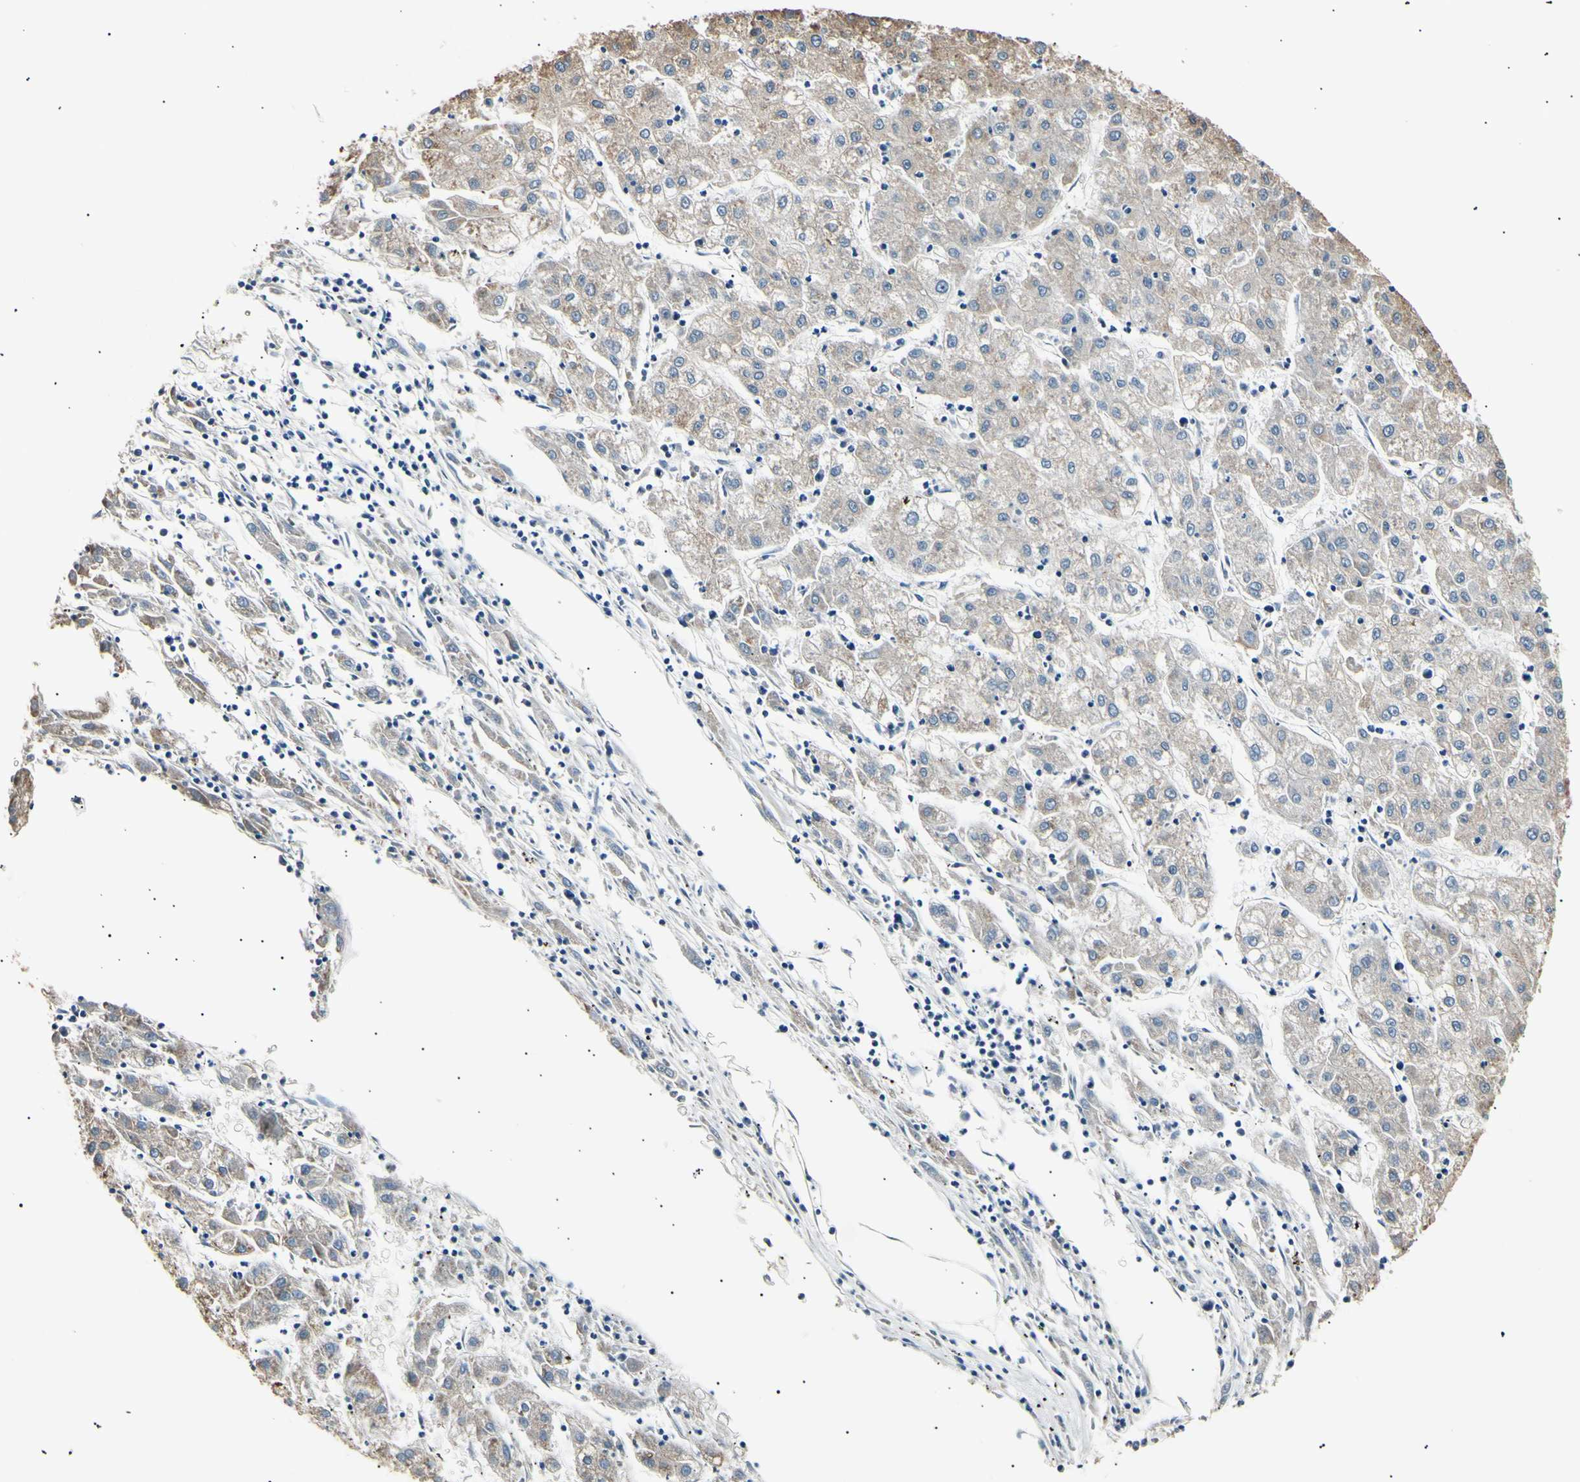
{"staining": {"intensity": "weak", "quantity": "25%-75%", "location": "cytoplasmic/membranous"}, "tissue": "liver cancer", "cell_type": "Tumor cells", "image_type": "cancer", "snomed": [{"axis": "morphology", "description": "Carcinoma, Hepatocellular, NOS"}, {"axis": "topography", "description": "Liver"}], "caption": "IHC micrograph of neoplastic tissue: hepatocellular carcinoma (liver) stained using IHC shows low levels of weak protein expression localized specifically in the cytoplasmic/membranous of tumor cells, appearing as a cytoplasmic/membranous brown color.", "gene": "LDLR", "patient": {"sex": "male", "age": 72}}